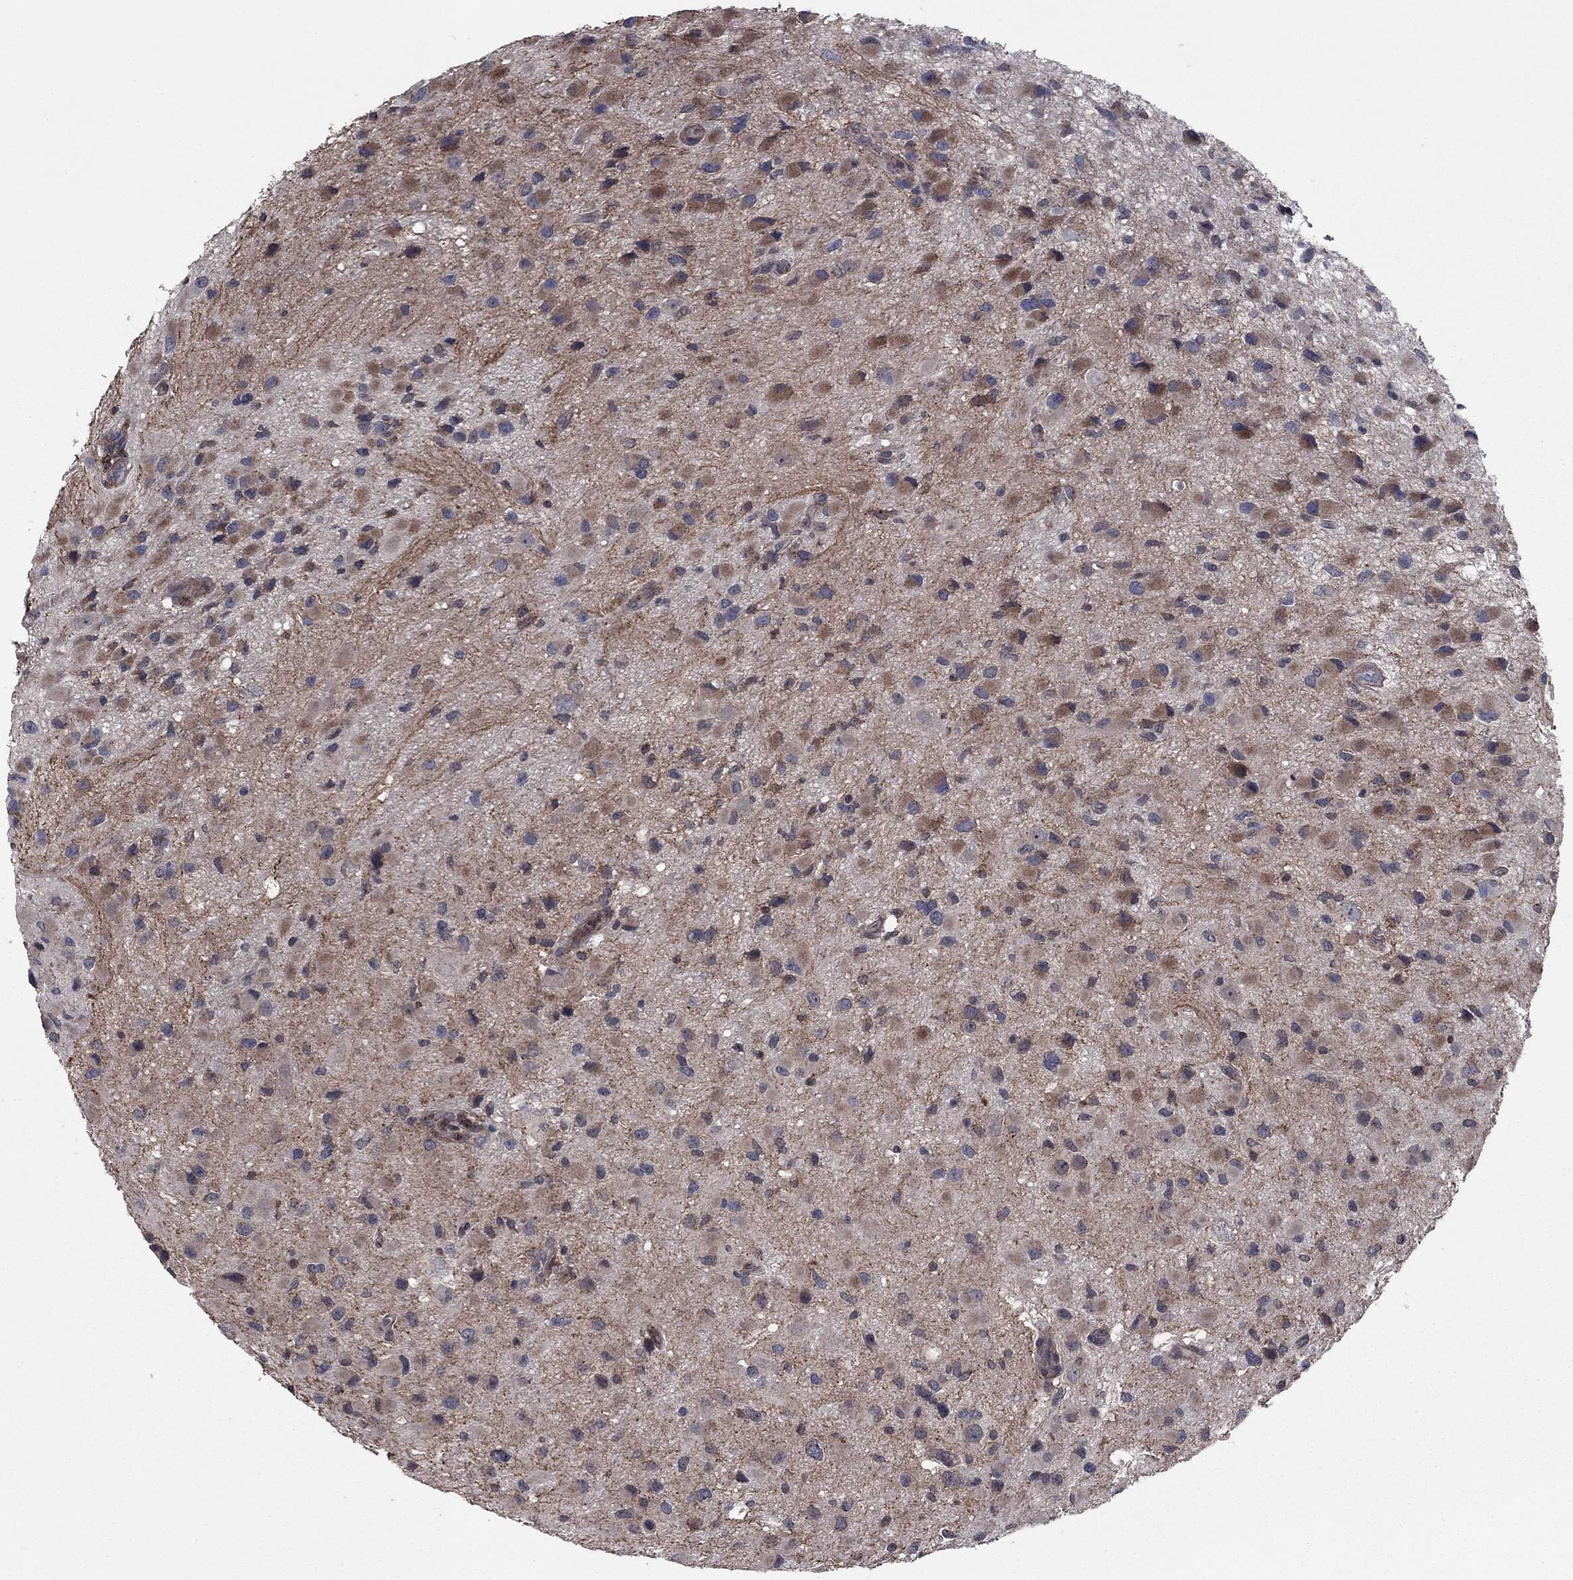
{"staining": {"intensity": "moderate", "quantity": "25%-75%", "location": "cytoplasmic/membranous"}, "tissue": "glioma", "cell_type": "Tumor cells", "image_type": "cancer", "snomed": [{"axis": "morphology", "description": "Glioma, malignant, Low grade"}, {"axis": "topography", "description": "Brain"}], "caption": "This histopathology image demonstrates glioma stained with immunohistochemistry to label a protein in brown. The cytoplasmic/membranous of tumor cells show moderate positivity for the protein. Nuclei are counter-stained blue.", "gene": "MEA1", "patient": {"sex": "female", "age": 32}}